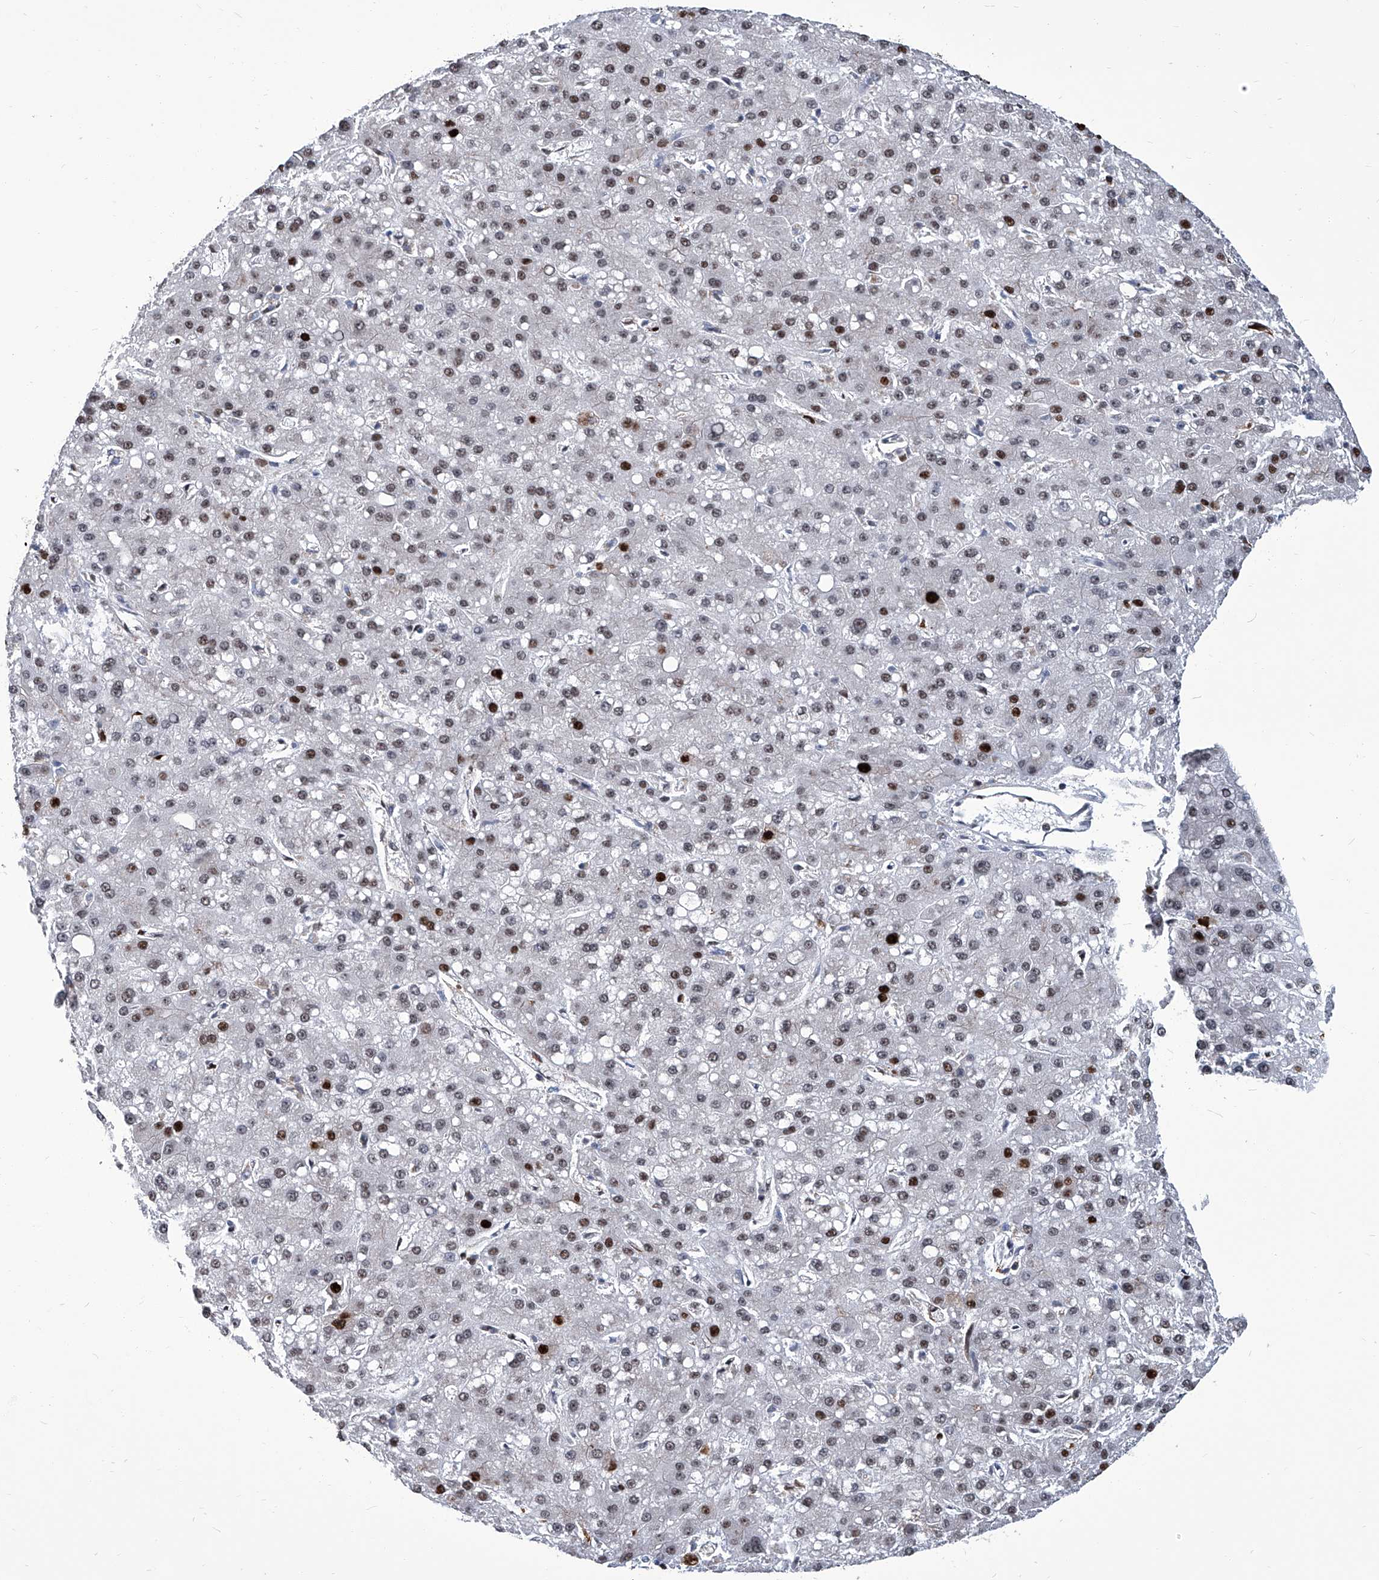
{"staining": {"intensity": "strong", "quantity": "<25%", "location": "nuclear"}, "tissue": "liver cancer", "cell_type": "Tumor cells", "image_type": "cancer", "snomed": [{"axis": "morphology", "description": "Carcinoma, Hepatocellular, NOS"}, {"axis": "topography", "description": "Liver"}], "caption": "The image demonstrates immunohistochemical staining of liver cancer. There is strong nuclear positivity is appreciated in about <25% of tumor cells. Ihc stains the protein in brown and the nuclei are stained blue.", "gene": "PCNA", "patient": {"sex": "male", "age": 67}}